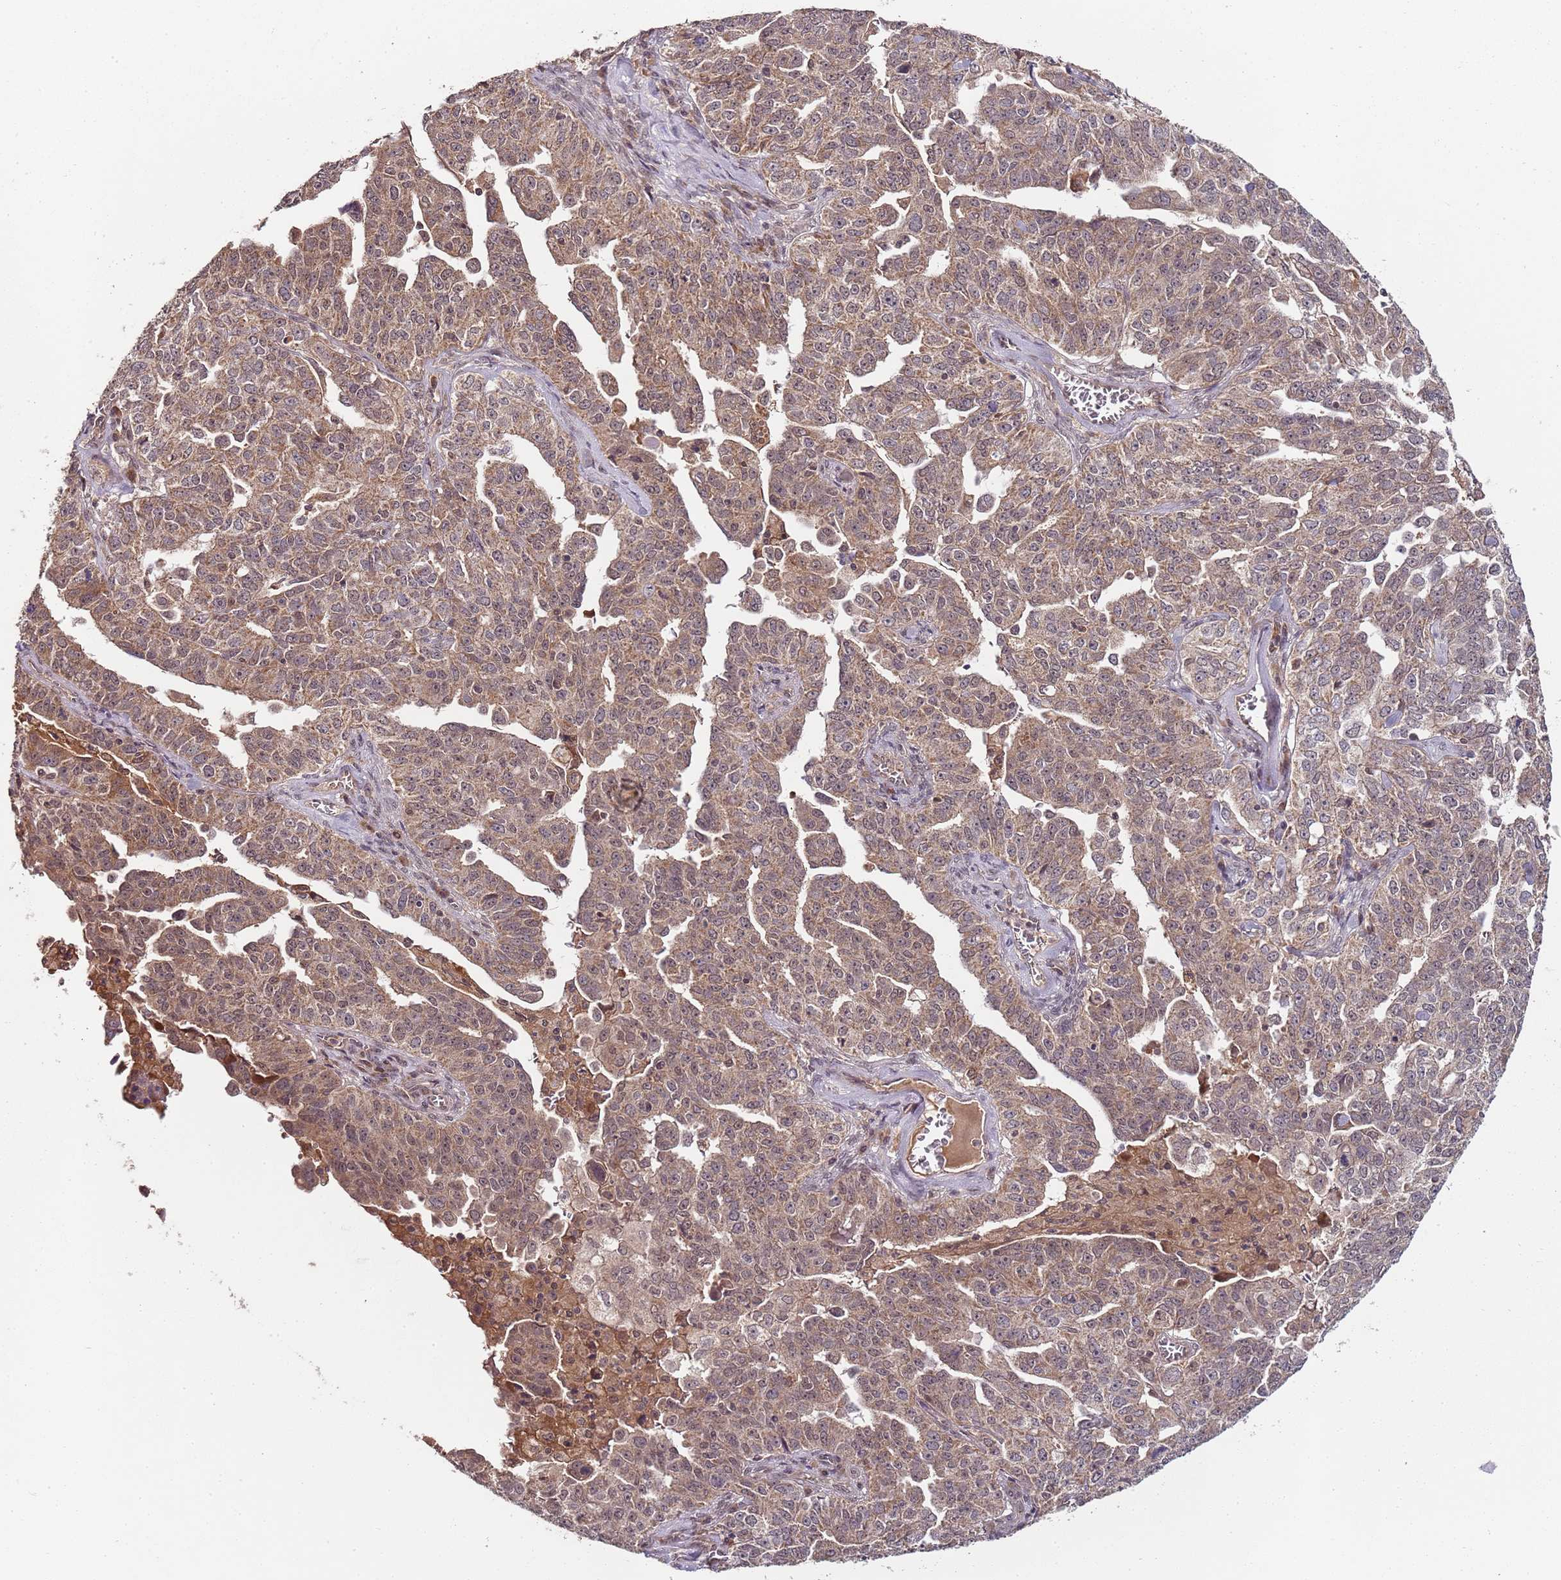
{"staining": {"intensity": "moderate", "quantity": ">75%", "location": "cytoplasmic/membranous,nuclear"}, "tissue": "ovarian cancer", "cell_type": "Tumor cells", "image_type": "cancer", "snomed": [{"axis": "morphology", "description": "Carcinoma, endometroid"}, {"axis": "topography", "description": "Ovary"}], "caption": "Protein expression analysis of ovarian cancer (endometroid carcinoma) exhibits moderate cytoplasmic/membranous and nuclear expression in approximately >75% of tumor cells. Using DAB (brown) and hematoxylin (blue) stains, captured at high magnification using brightfield microscopy.", "gene": "LIN37", "patient": {"sex": "female", "age": 62}}